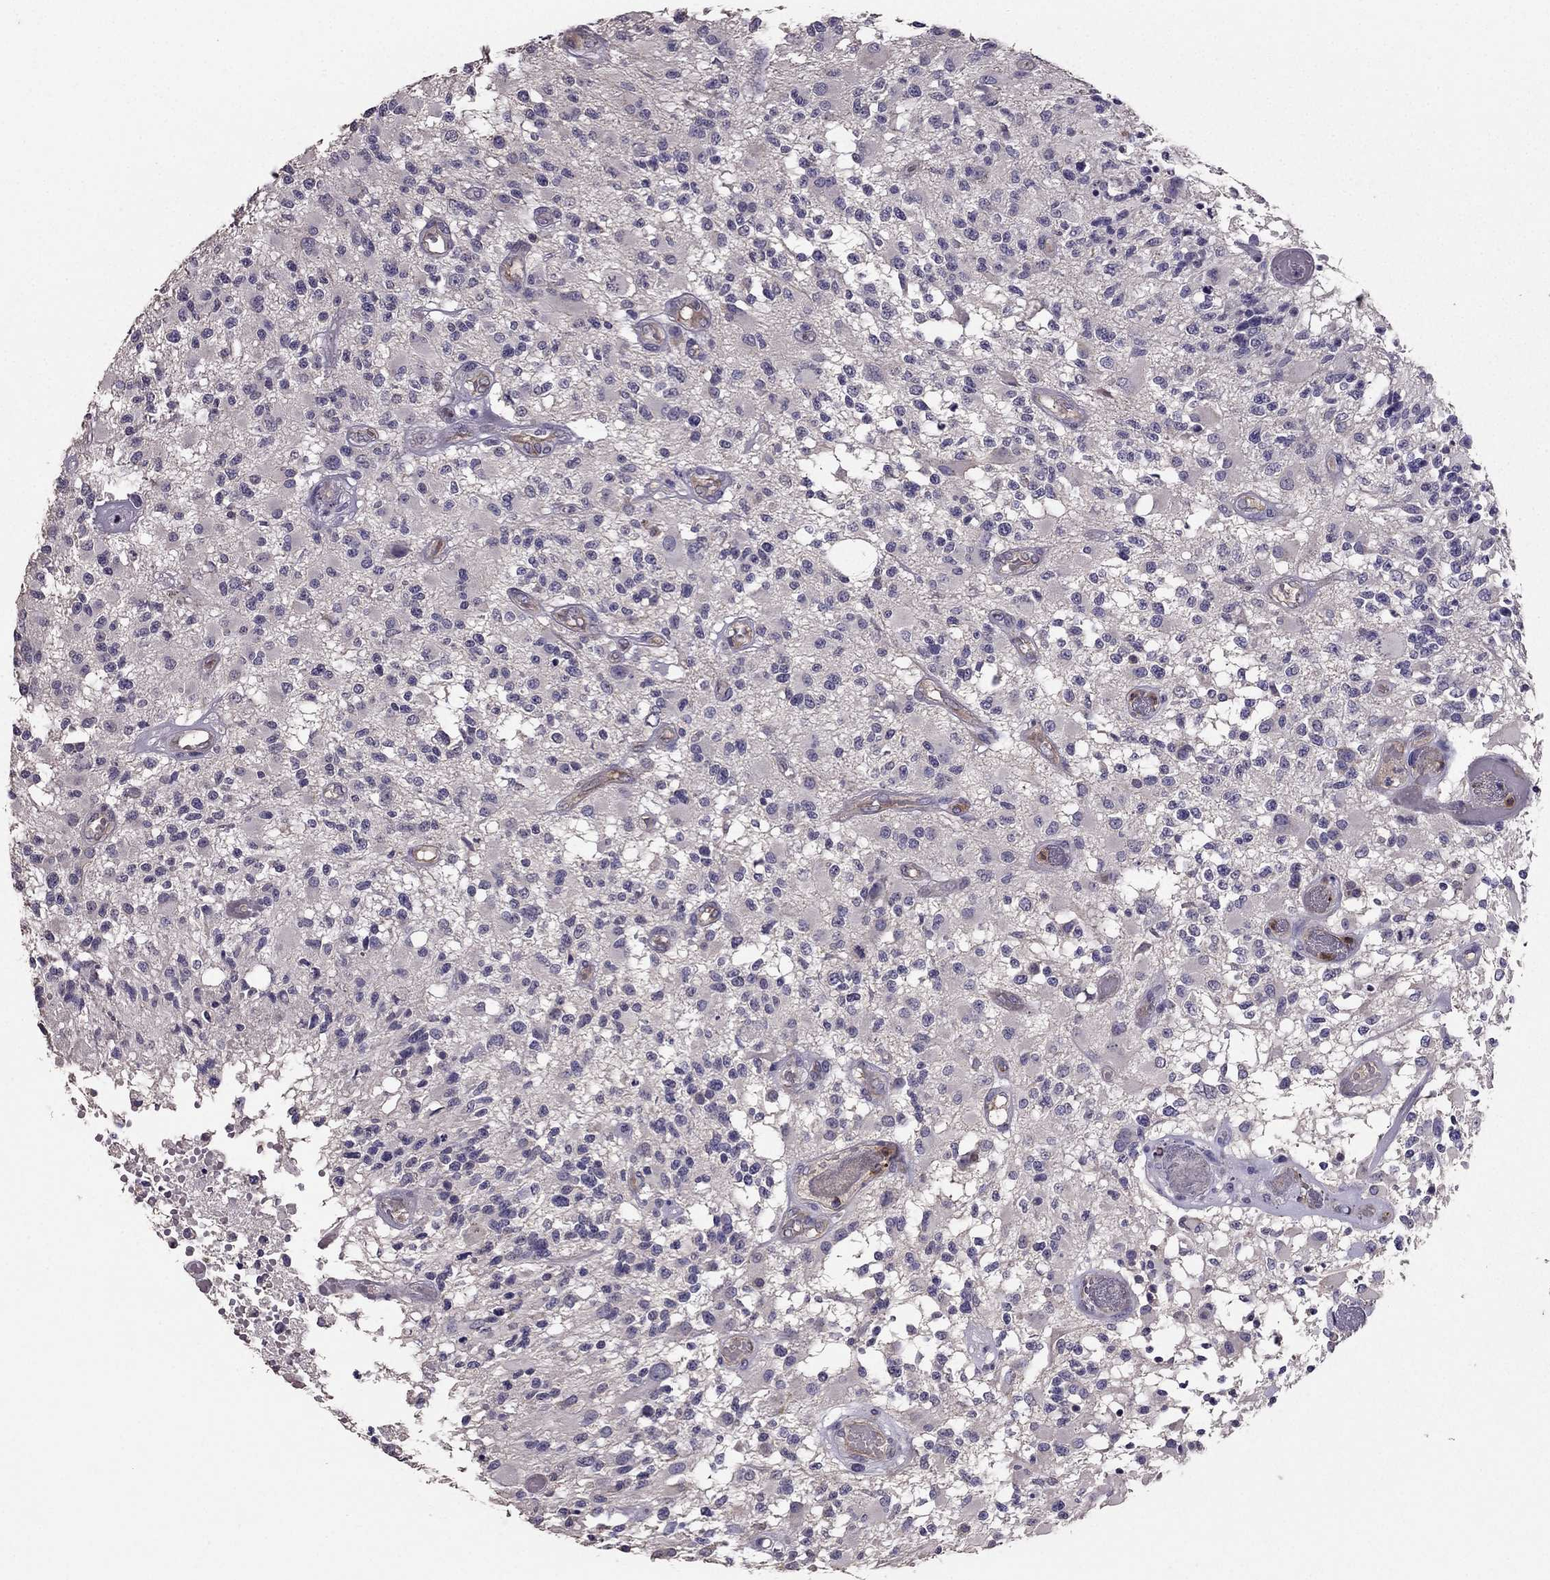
{"staining": {"intensity": "negative", "quantity": "none", "location": "none"}, "tissue": "glioma", "cell_type": "Tumor cells", "image_type": "cancer", "snomed": [{"axis": "morphology", "description": "Glioma, malignant, High grade"}, {"axis": "topography", "description": "Brain"}], "caption": "Glioma was stained to show a protein in brown. There is no significant expression in tumor cells.", "gene": "RFLNB", "patient": {"sex": "female", "age": 63}}